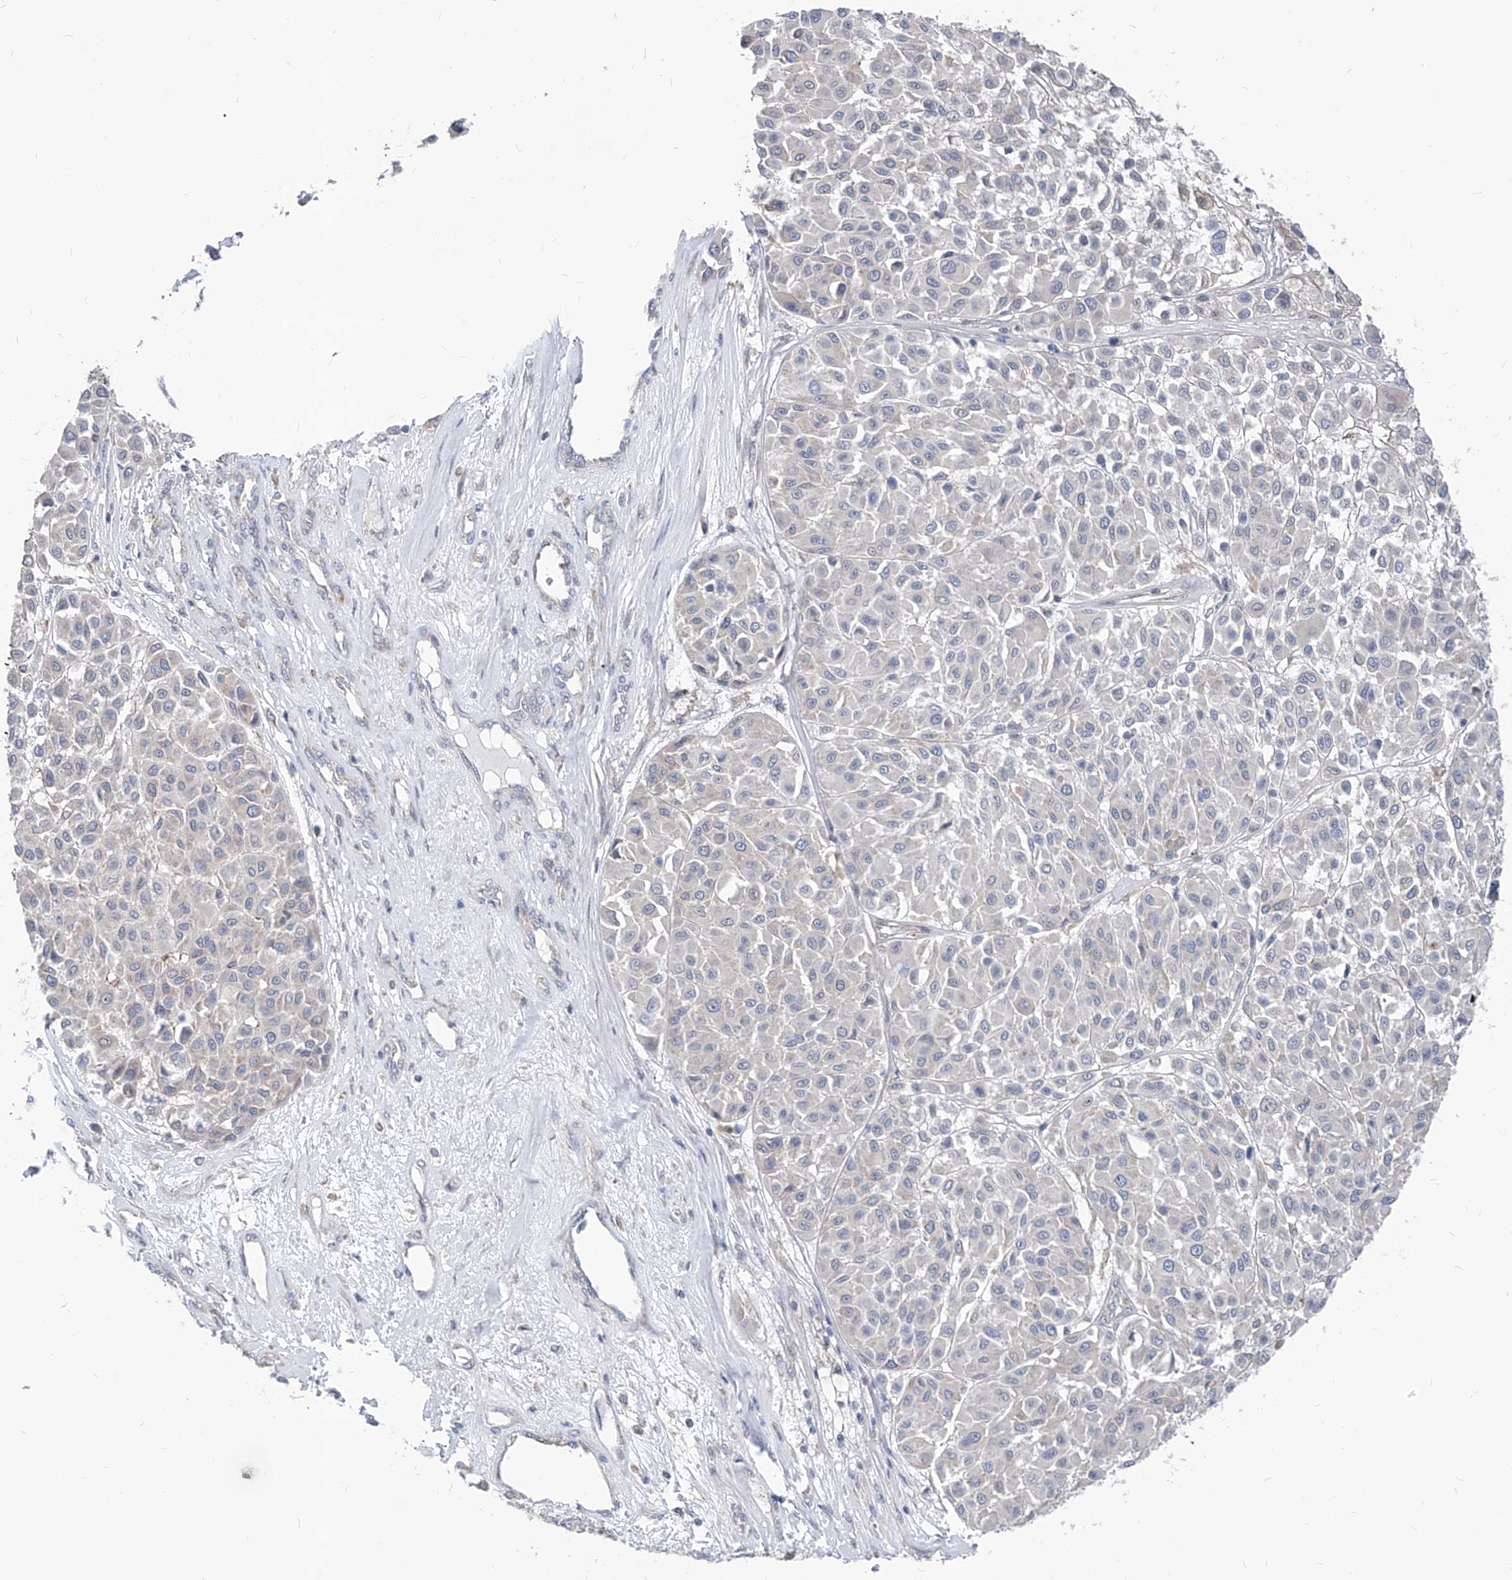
{"staining": {"intensity": "negative", "quantity": "none", "location": "none"}, "tissue": "melanoma", "cell_type": "Tumor cells", "image_type": "cancer", "snomed": [{"axis": "morphology", "description": "Malignant melanoma, Metastatic site"}, {"axis": "topography", "description": "Soft tissue"}], "caption": "Tumor cells show no significant positivity in malignant melanoma (metastatic site).", "gene": "AGPS", "patient": {"sex": "male", "age": 41}}